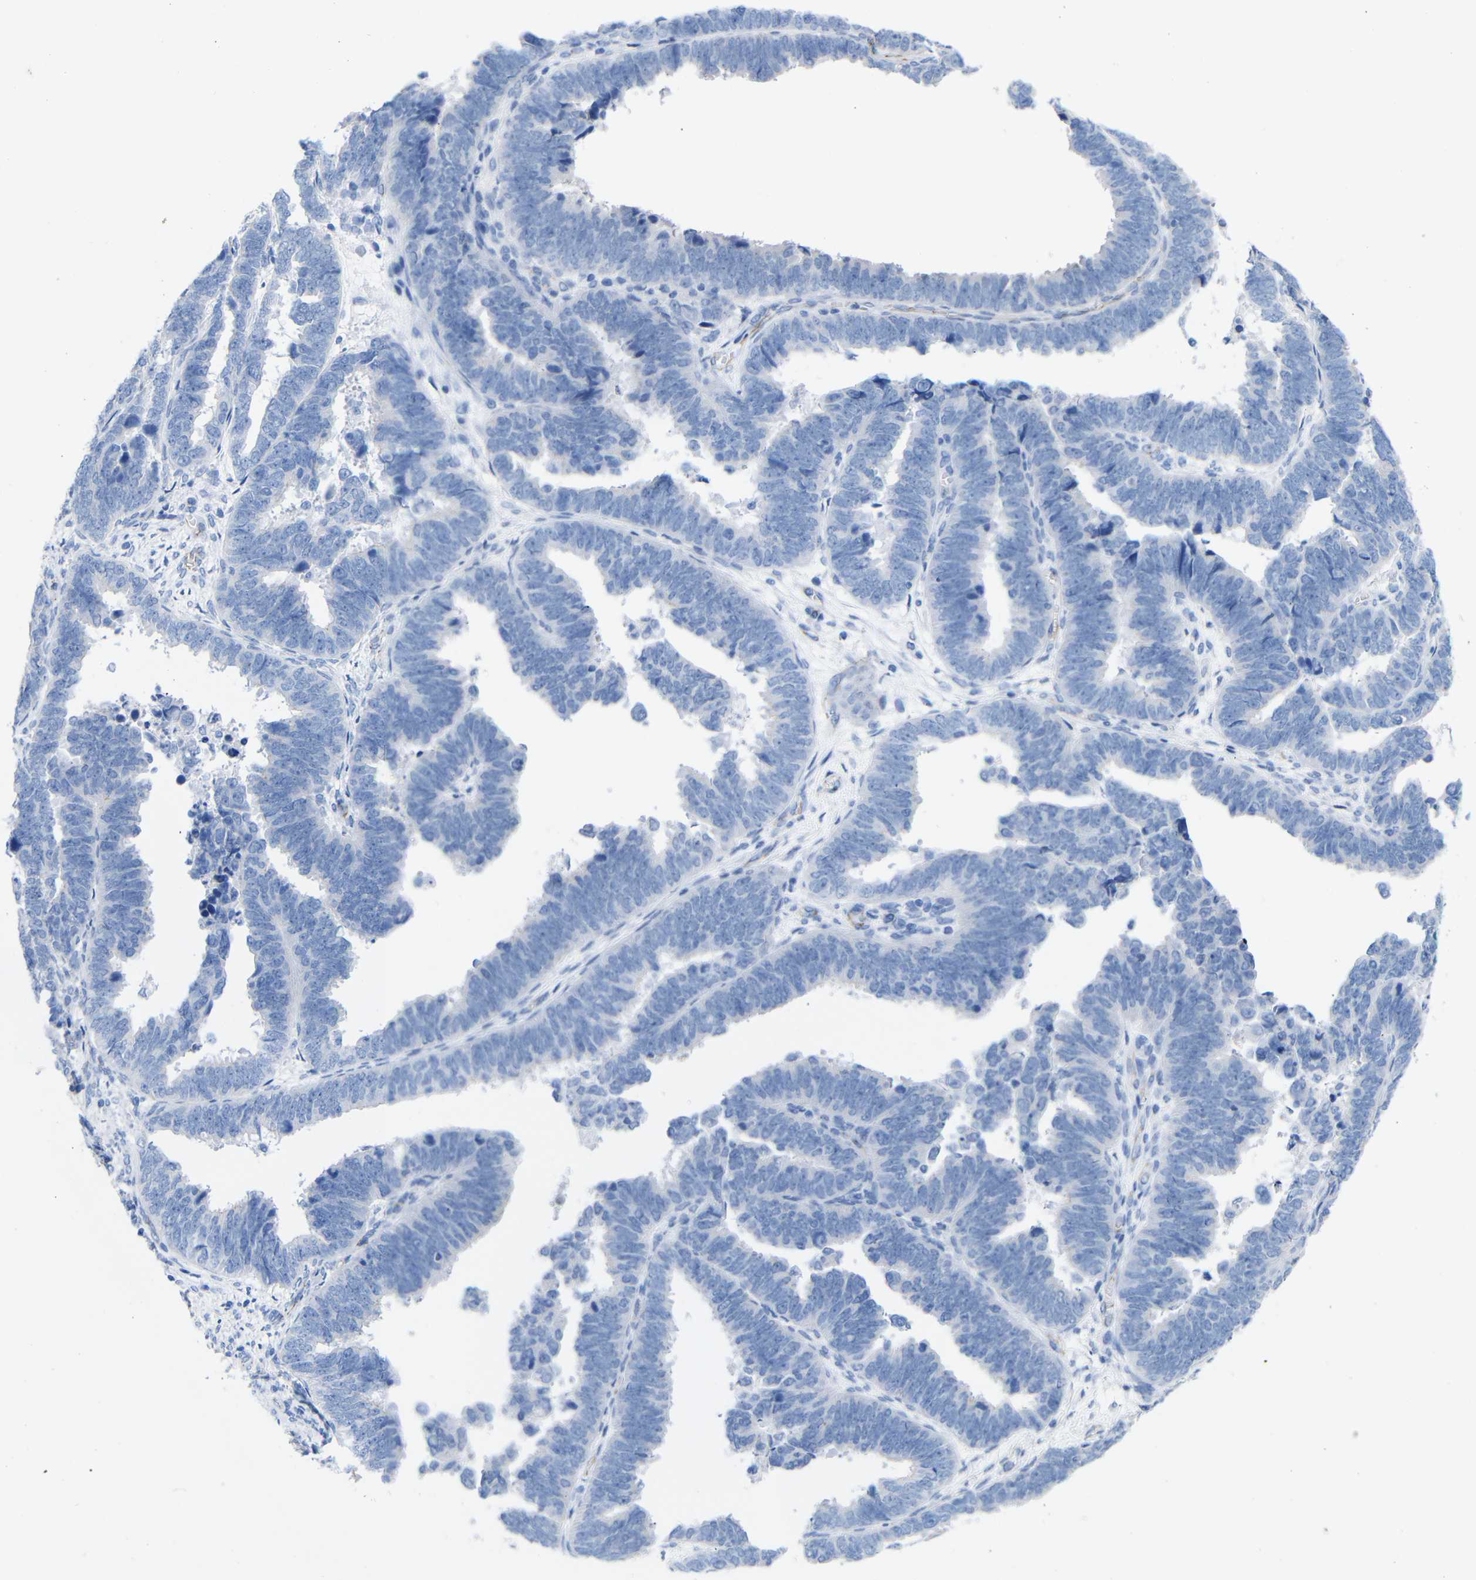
{"staining": {"intensity": "negative", "quantity": "none", "location": "none"}, "tissue": "endometrial cancer", "cell_type": "Tumor cells", "image_type": "cancer", "snomed": [{"axis": "morphology", "description": "Adenocarcinoma, NOS"}, {"axis": "topography", "description": "Endometrium"}], "caption": "An immunohistochemistry histopathology image of endometrial cancer is shown. There is no staining in tumor cells of endometrial cancer. Nuclei are stained in blue.", "gene": "CGNL1", "patient": {"sex": "female", "age": 75}}